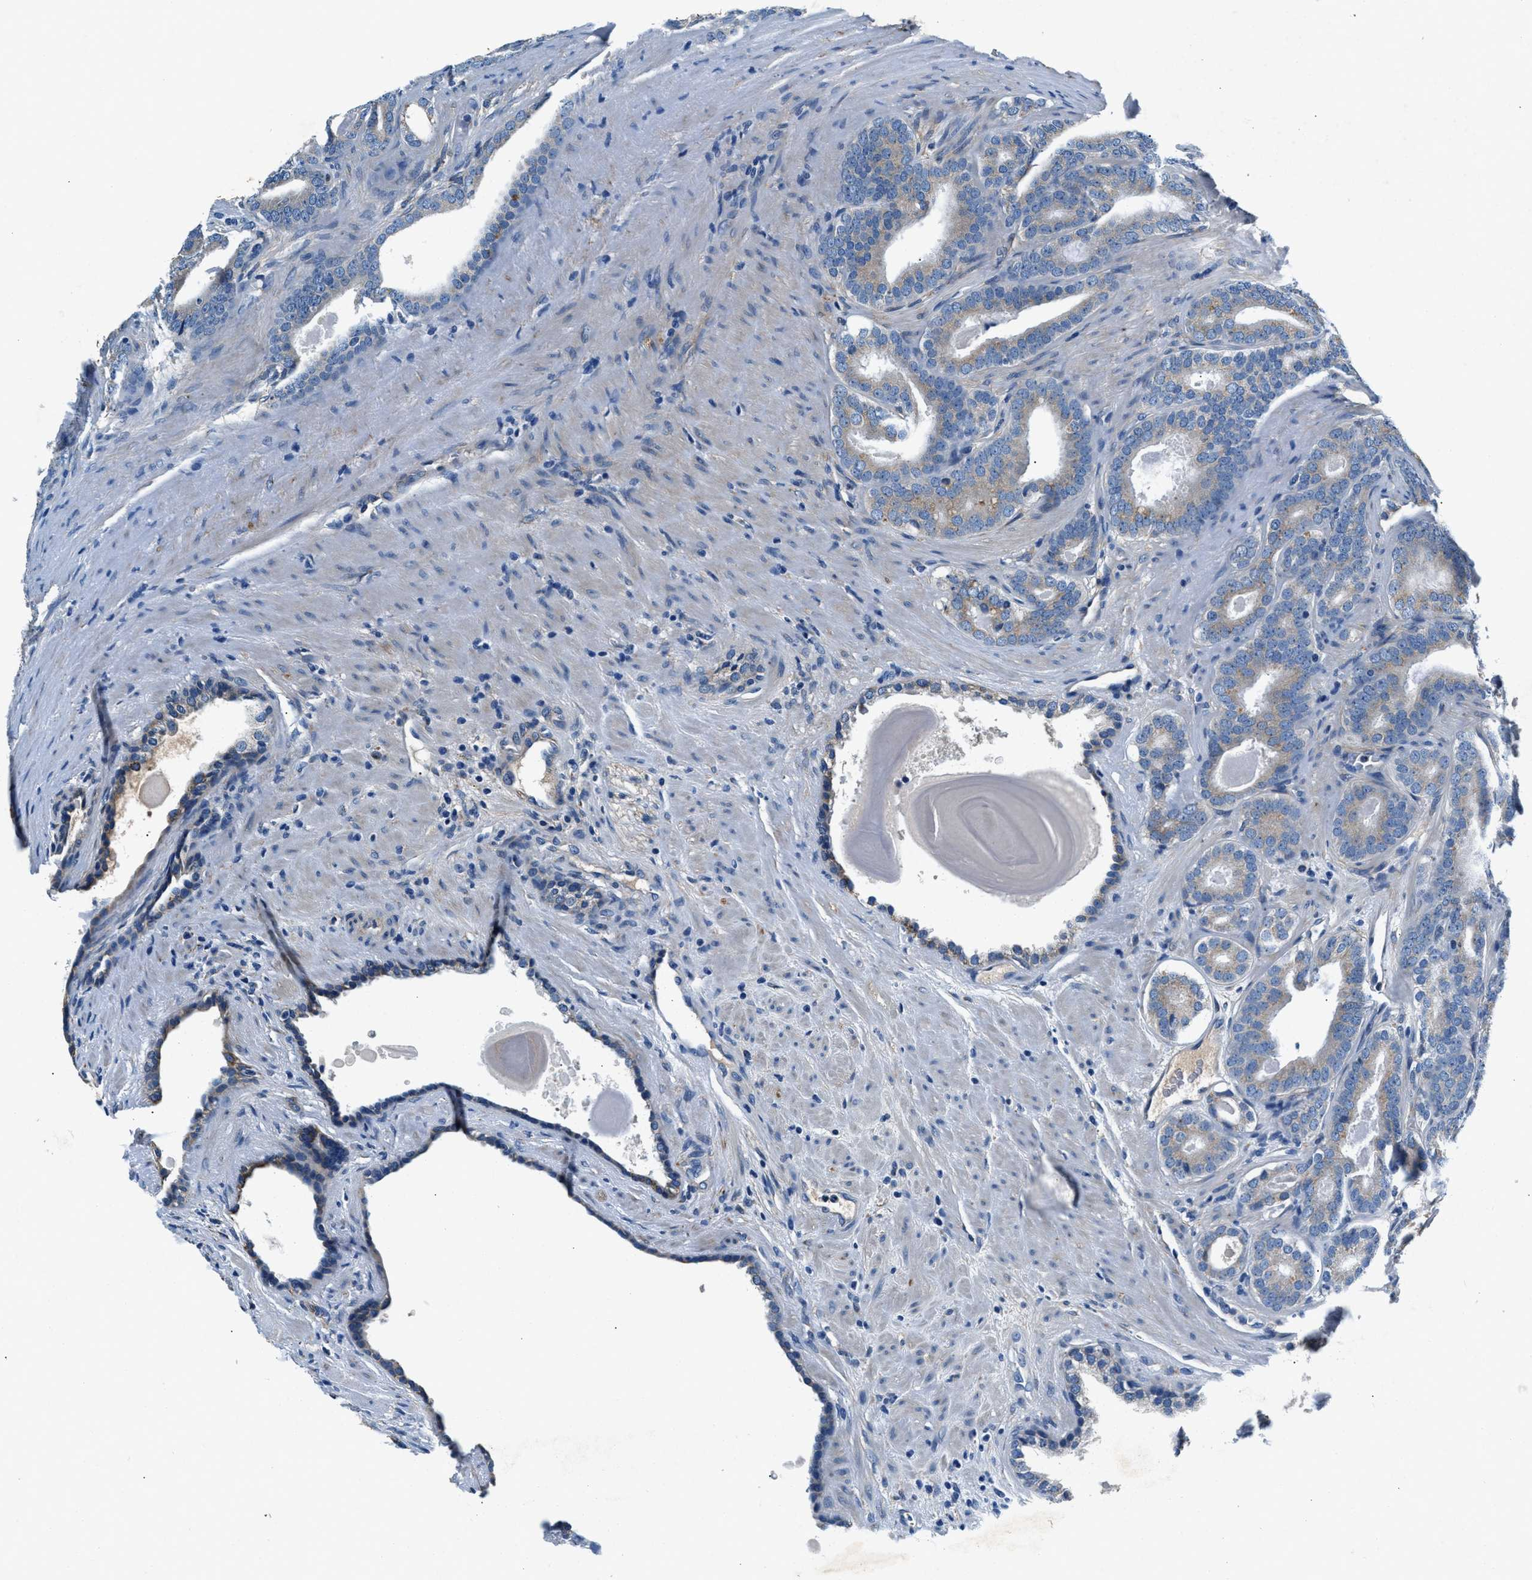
{"staining": {"intensity": "weak", "quantity": "<25%", "location": "cytoplasmic/membranous"}, "tissue": "prostate cancer", "cell_type": "Tumor cells", "image_type": "cancer", "snomed": [{"axis": "morphology", "description": "Adenocarcinoma, High grade"}, {"axis": "topography", "description": "Prostate"}], "caption": "DAB immunohistochemical staining of prostate cancer exhibits no significant expression in tumor cells.", "gene": "PRTFDC1", "patient": {"sex": "male", "age": 60}}